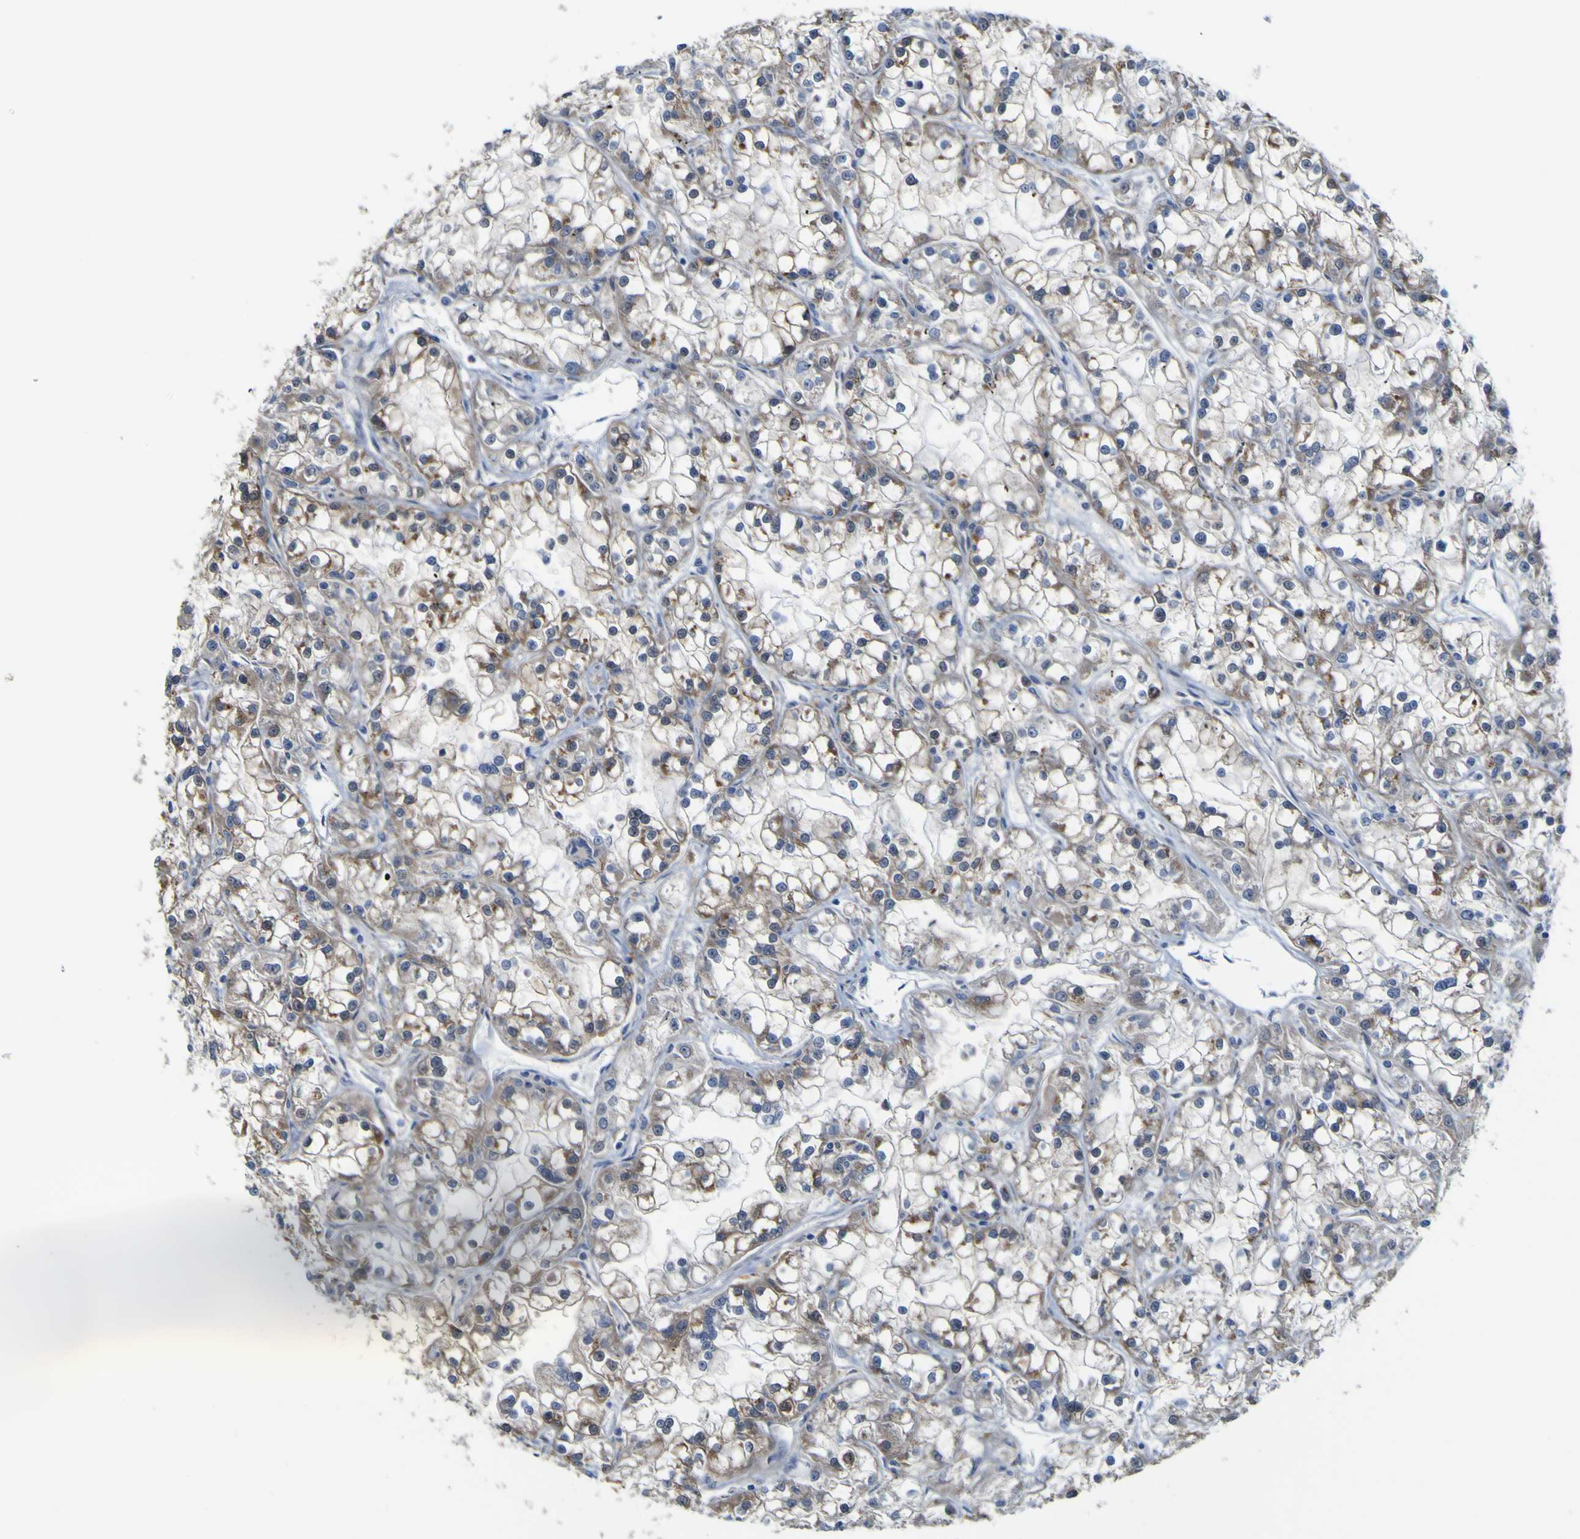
{"staining": {"intensity": "moderate", "quantity": "25%-75%", "location": "cytoplasmic/membranous"}, "tissue": "renal cancer", "cell_type": "Tumor cells", "image_type": "cancer", "snomed": [{"axis": "morphology", "description": "Adenocarcinoma, NOS"}, {"axis": "topography", "description": "Kidney"}], "caption": "Adenocarcinoma (renal) tissue demonstrates moderate cytoplasmic/membranous positivity in about 25%-75% of tumor cells Using DAB (3,3'-diaminobenzidine) (brown) and hematoxylin (blue) stains, captured at high magnification using brightfield microscopy.", "gene": "PTPRF", "patient": {"sex": "female", "age": 52}}